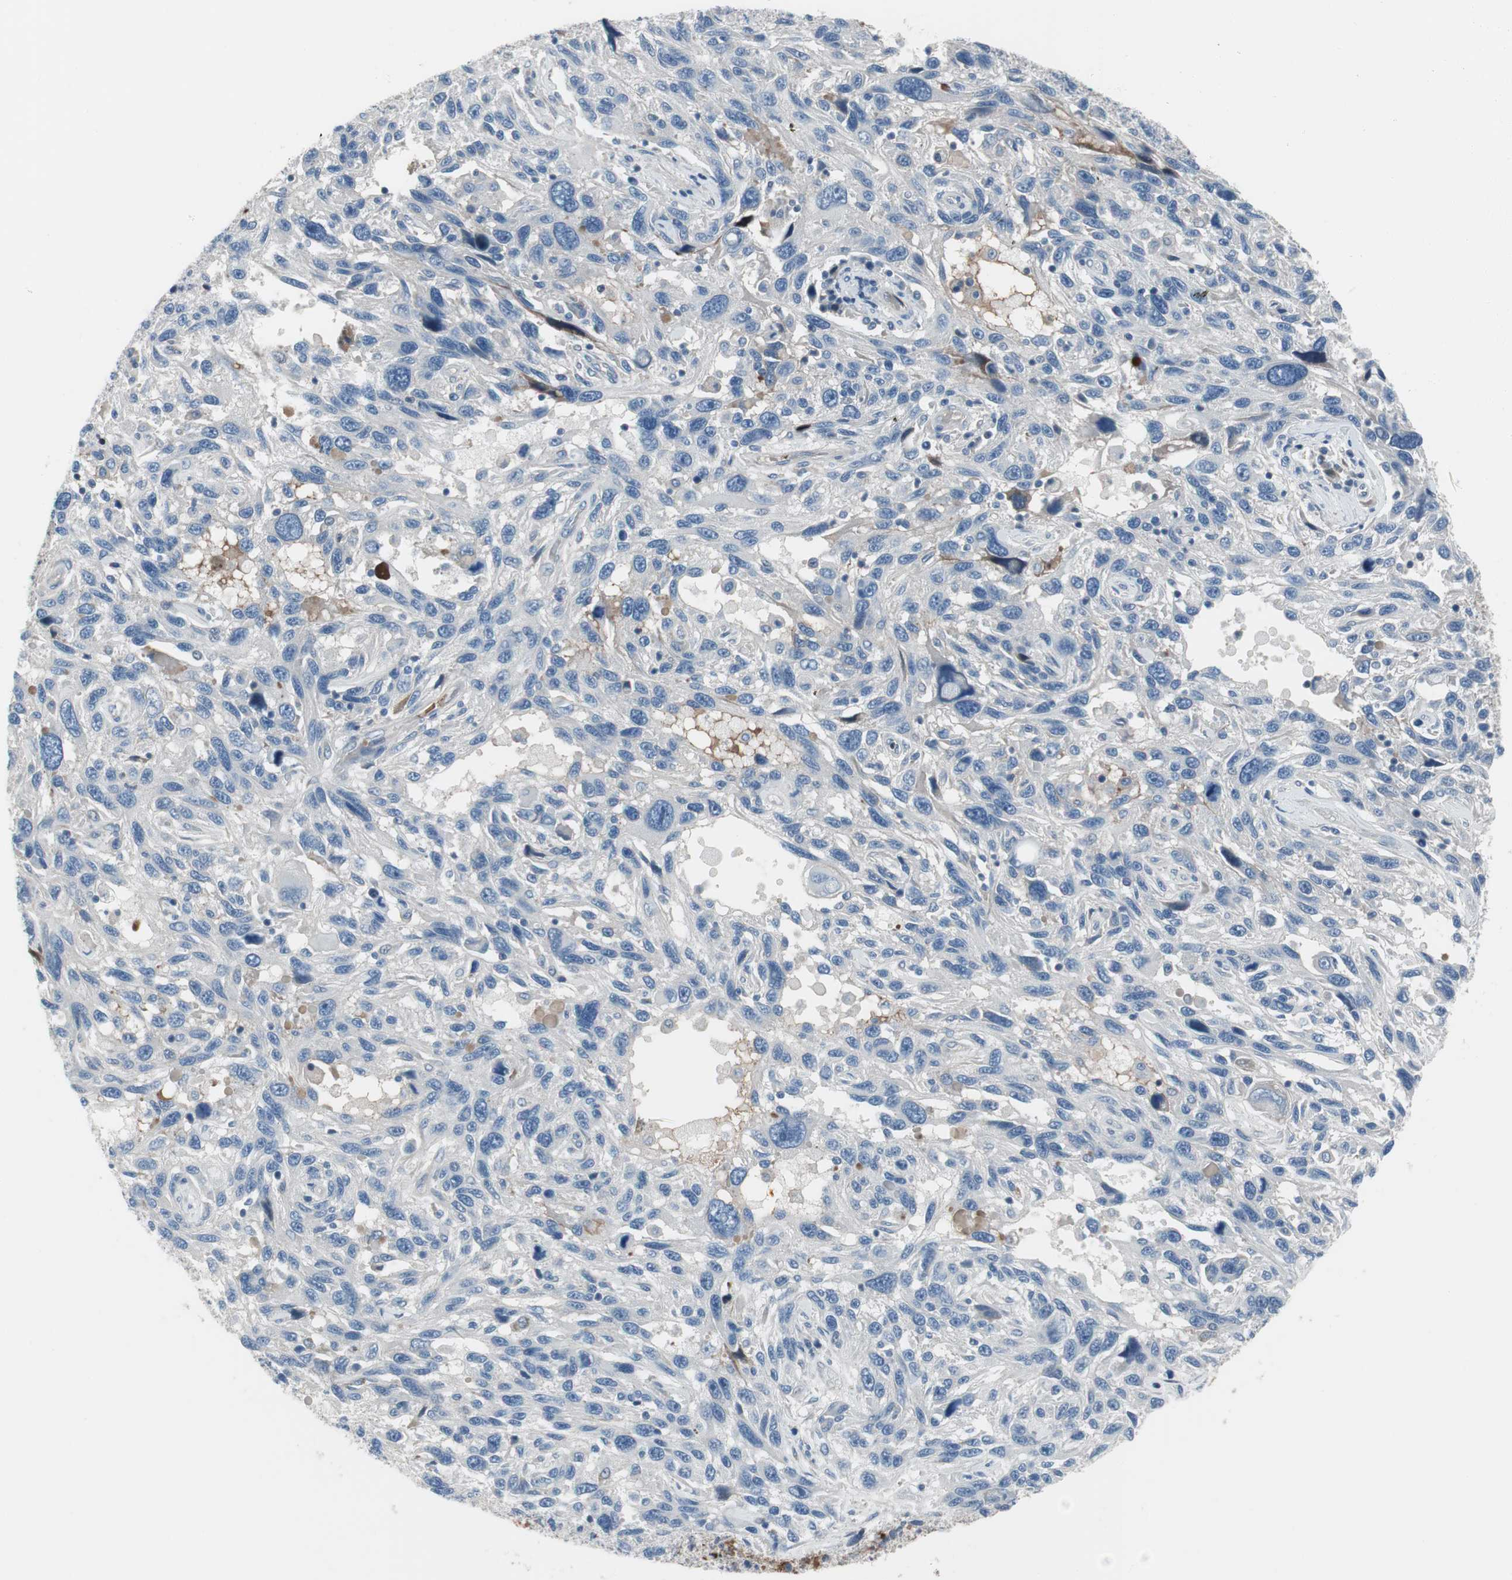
{"staining": {"intensity": "moderate", "quantity": "<25%", "location": "cytoplasmic/membranous"}, "tissue": "melanoma", "cell_type": "Tumor cells", "image_type": "cancer", "snomed": [{"axis": "morphology", "description": "Malignant melanoma, NOS"}, {"axis": "topography", "description": "Skin"}], "caption": "The histopathology image demonstrates immunohistochemical staining of melanoma. There is moderate cytoplasmic/membranous positivity is seen in about <25% of tumor cells.", "gene": "PIGR", "patient": {"sex": "male", "age": 53}}